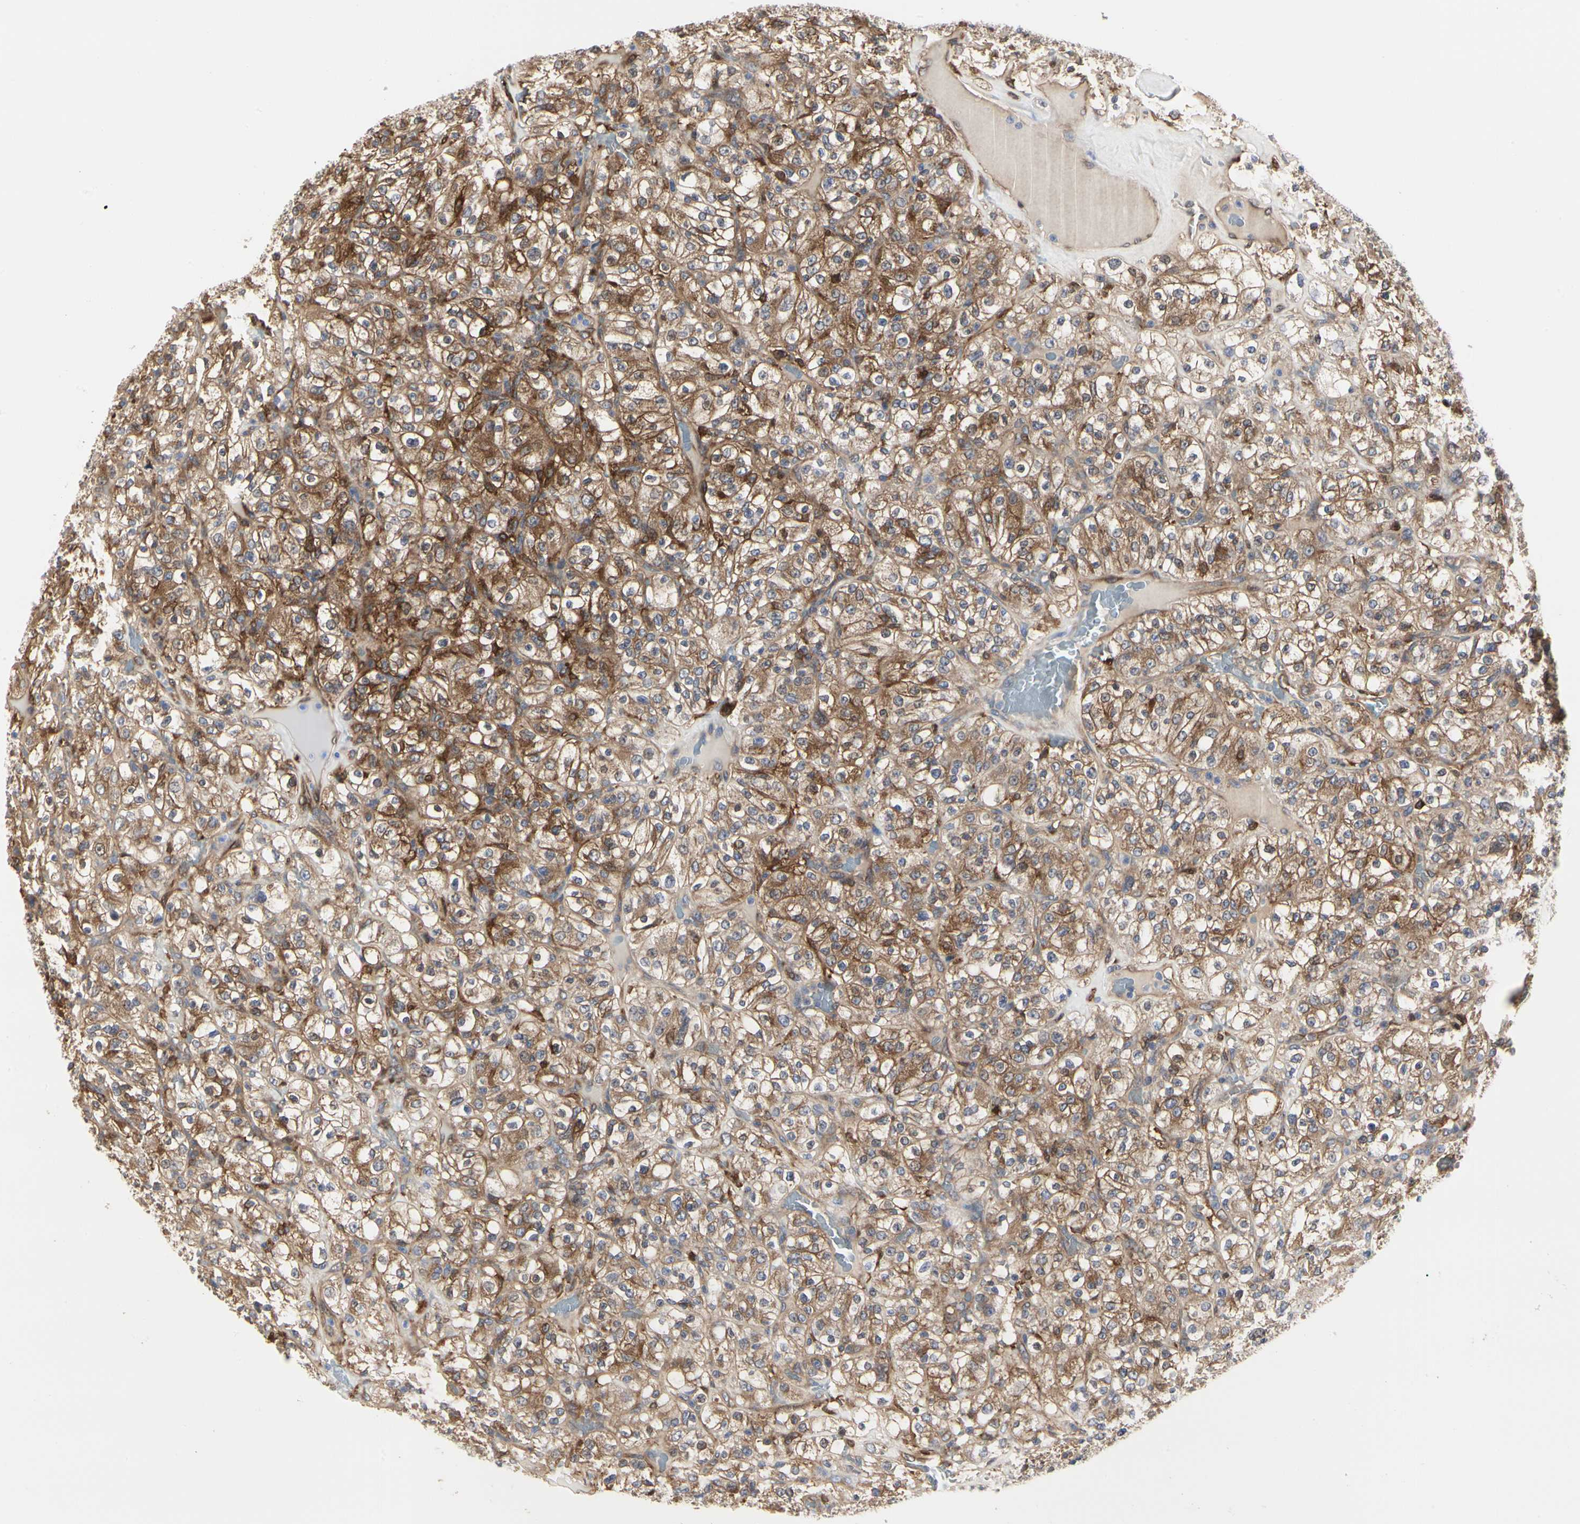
{"staining": {"intensity": "moderate", "quantity": ">75%", "location": "cytoplasmic/membranous"}, "tissue": "renal cancer", "cell_type": "Tumor cells", "image_type": "cancer", "snomed": [{"axis": "morphology", "description": "Normal tissue, NOS"}, {"axis": "morphology", "description": "Adenocarcinoma, NOS"}, {"axis": "topography", "description": "Kidney"}], "caption": "A photomicrograph showing moderate cytoplasmic/membranous expression in approximately >75% of tumor cells in renal cancer (adenocarcinoma), as visualized by brown immunohistochemical staining.", "gene": "C3orf52", "patient": {"sex": "female", "age": 72}}